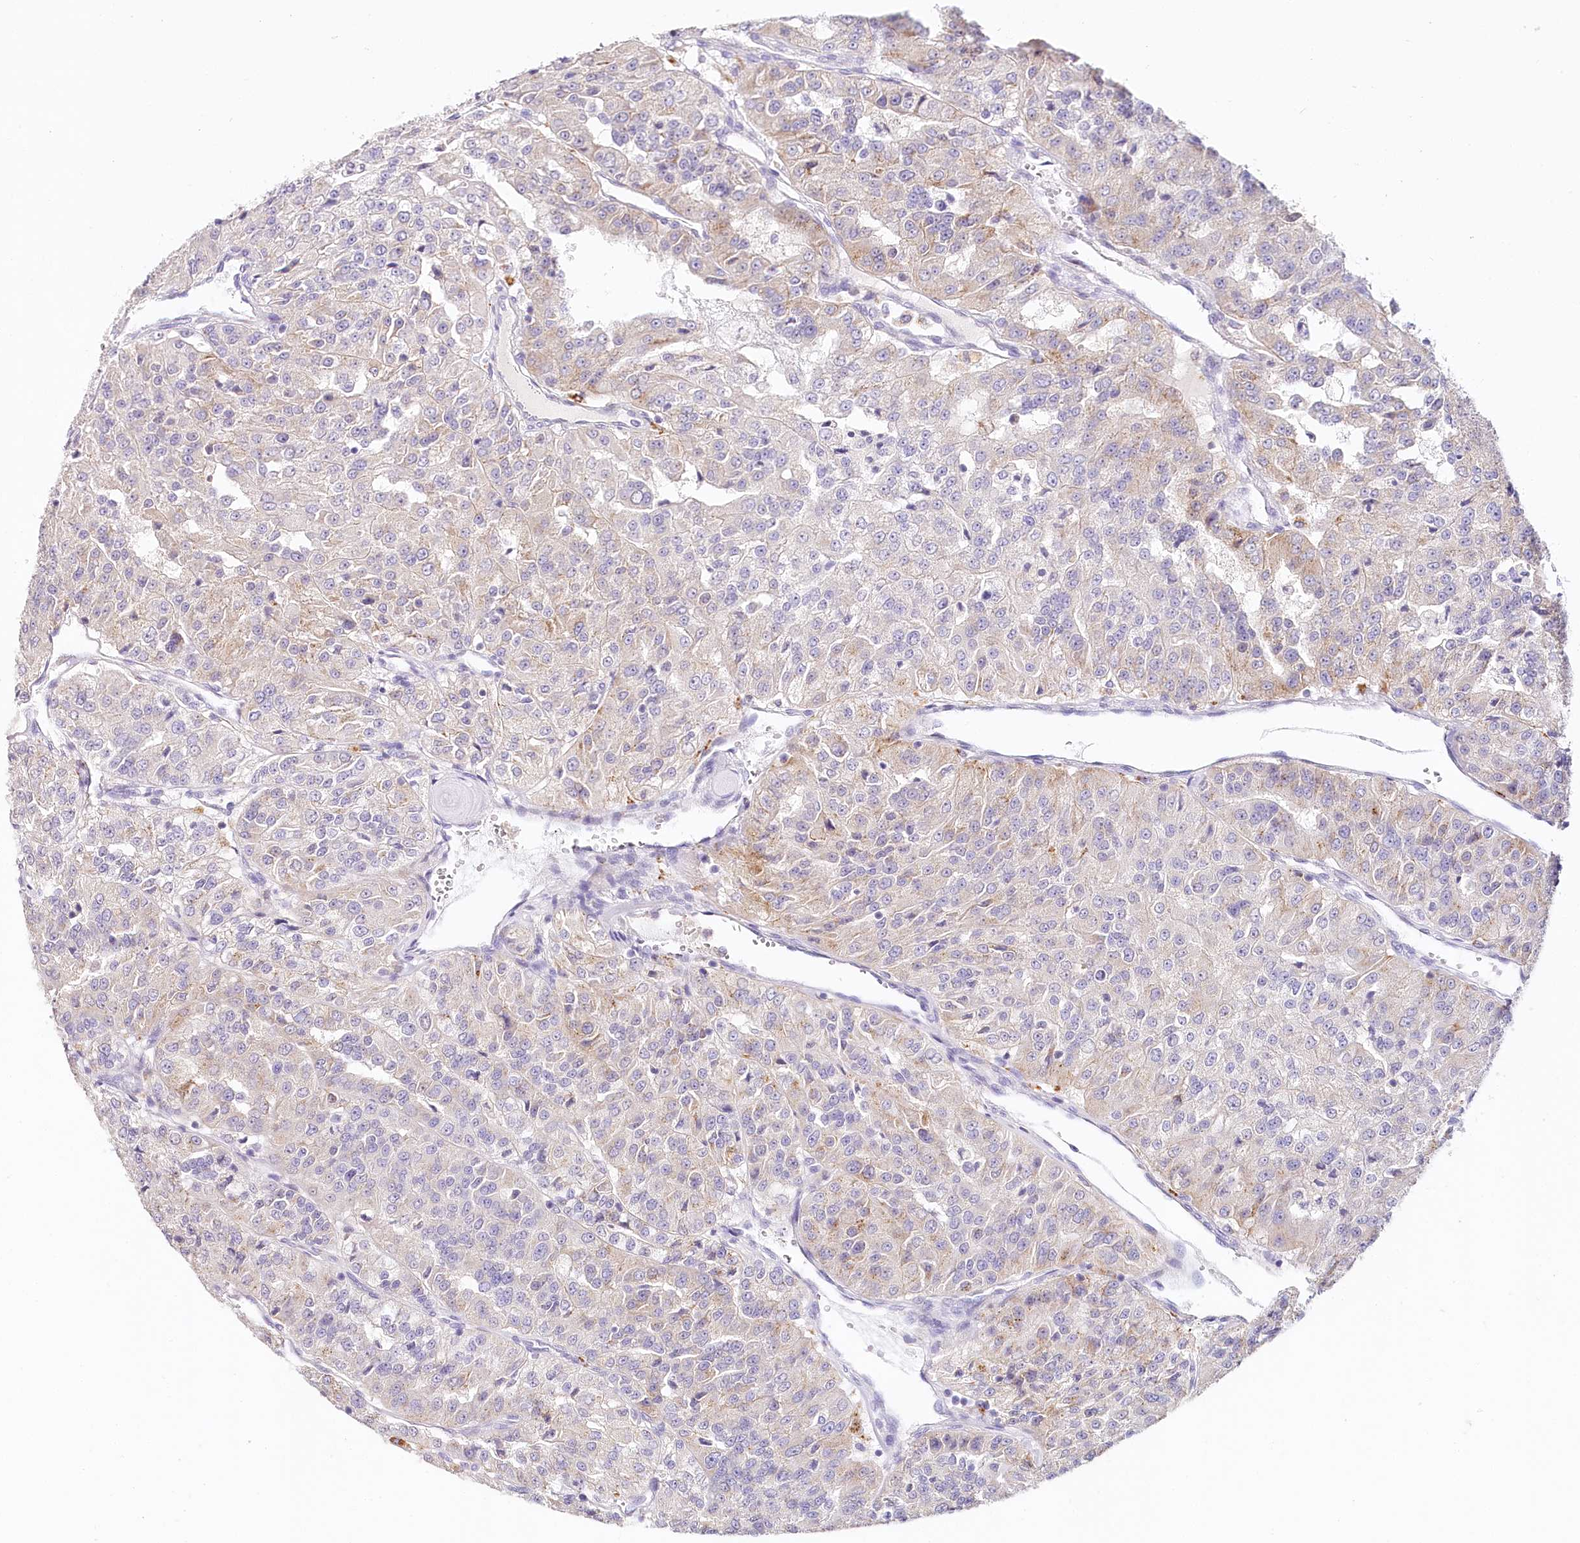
{"staining": {"intensity": "weak", "quantity": "<25%", "location": "cytoplasmic/membranous"}, "tissue": "renal cancer", "cell_type": "Tumor cells", "image_type": "cancer", "snomed": [{"axis": "morphology", "description": "Adenocarcinoma, NOS"}, {"axis": "topography", "description": "Kidney"}], "caption": "DAB immunohistochemical staining of renal adenocarcinoma exhibits no significant expression in tumor cells.", "gene": "TP53", "patient": {"sex": "female", "age": 63}}